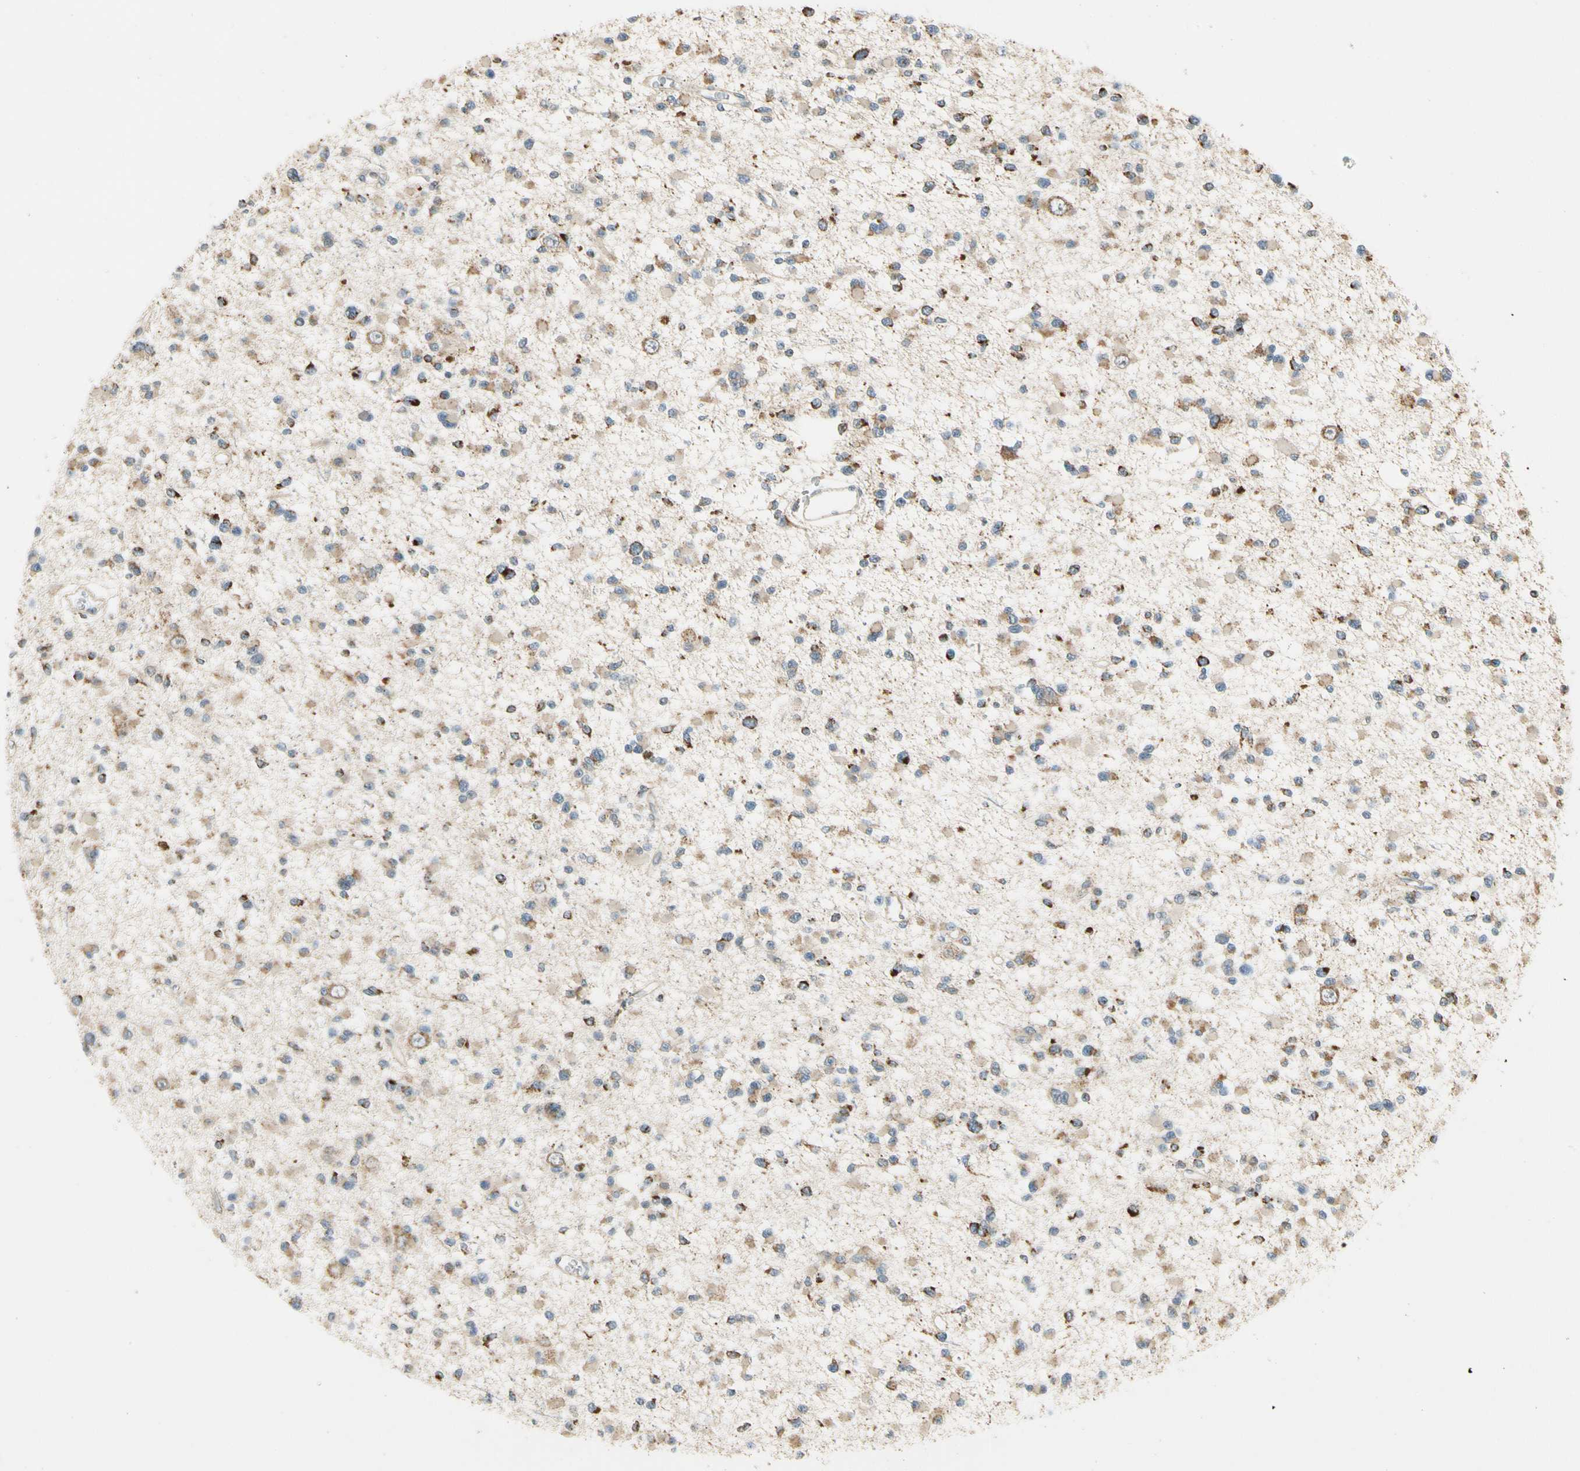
{"staining": {"intensity": "strong", "quantity": "<25%", "location": "cytoplasmic/membranous"}, "tissue": "glioma", "cell_type": "Tumor cells", "image_type": "cancer", "snomed": [{"axis": "morphology", "description": "Glioma, malignant, Low grade"}, {"axis": "topography", "description": "Brain"}], "caption": "Immunohistochemical staining of human low-grade glioma (malignant) shows strong cytoplasmic/membranous protein positivity in approximately <25% of tumor cells.", "gene": "EPHB3", "patient": {"sex": "female", "age": 22}}